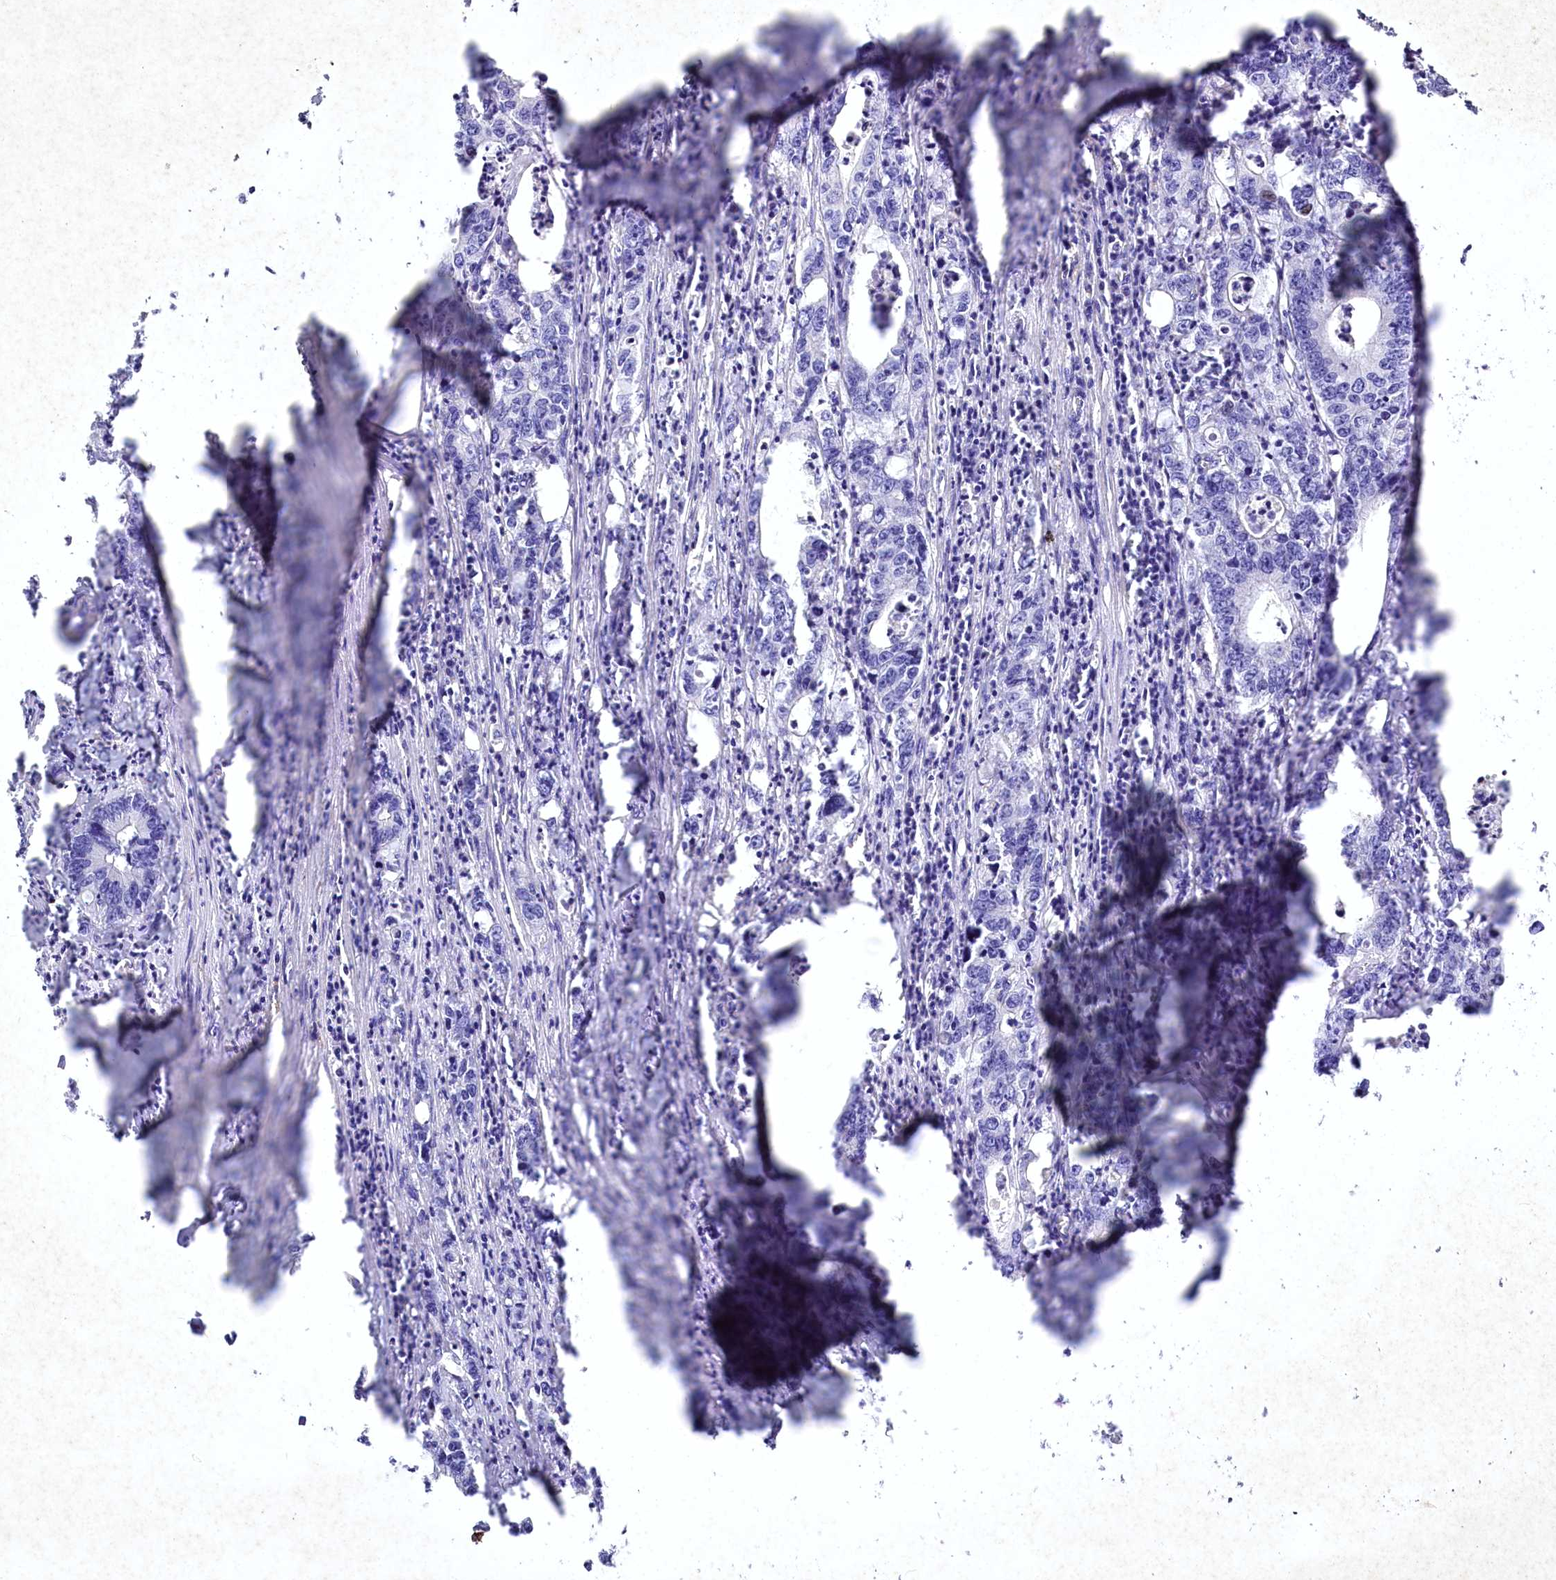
{"staining": {"intensity": "negative", "quantity": "none", "location": "none"}, "tissue": "colorectal cancer", "cell_type": "Tumor cells", "image_type": "cancer", "snomed": [{"axis": "morphology", "description": "Adenocarcinoma, NOS"}, {"axis": "topography", "description": "Colon"}], "caption": "Immunohistochemistry (IHC) histopathology image of colorectal cancer (adenocarcinoma) stained for a protein (brown), which demonstrates no expression in tumor cells. (Brightfield microscopy of DAB (3,3'-diaminobenzidine) immunohistochemistry at high magnification).", "gene": "CLEC4M", "patient": {"sex": "female", "age": 75}}